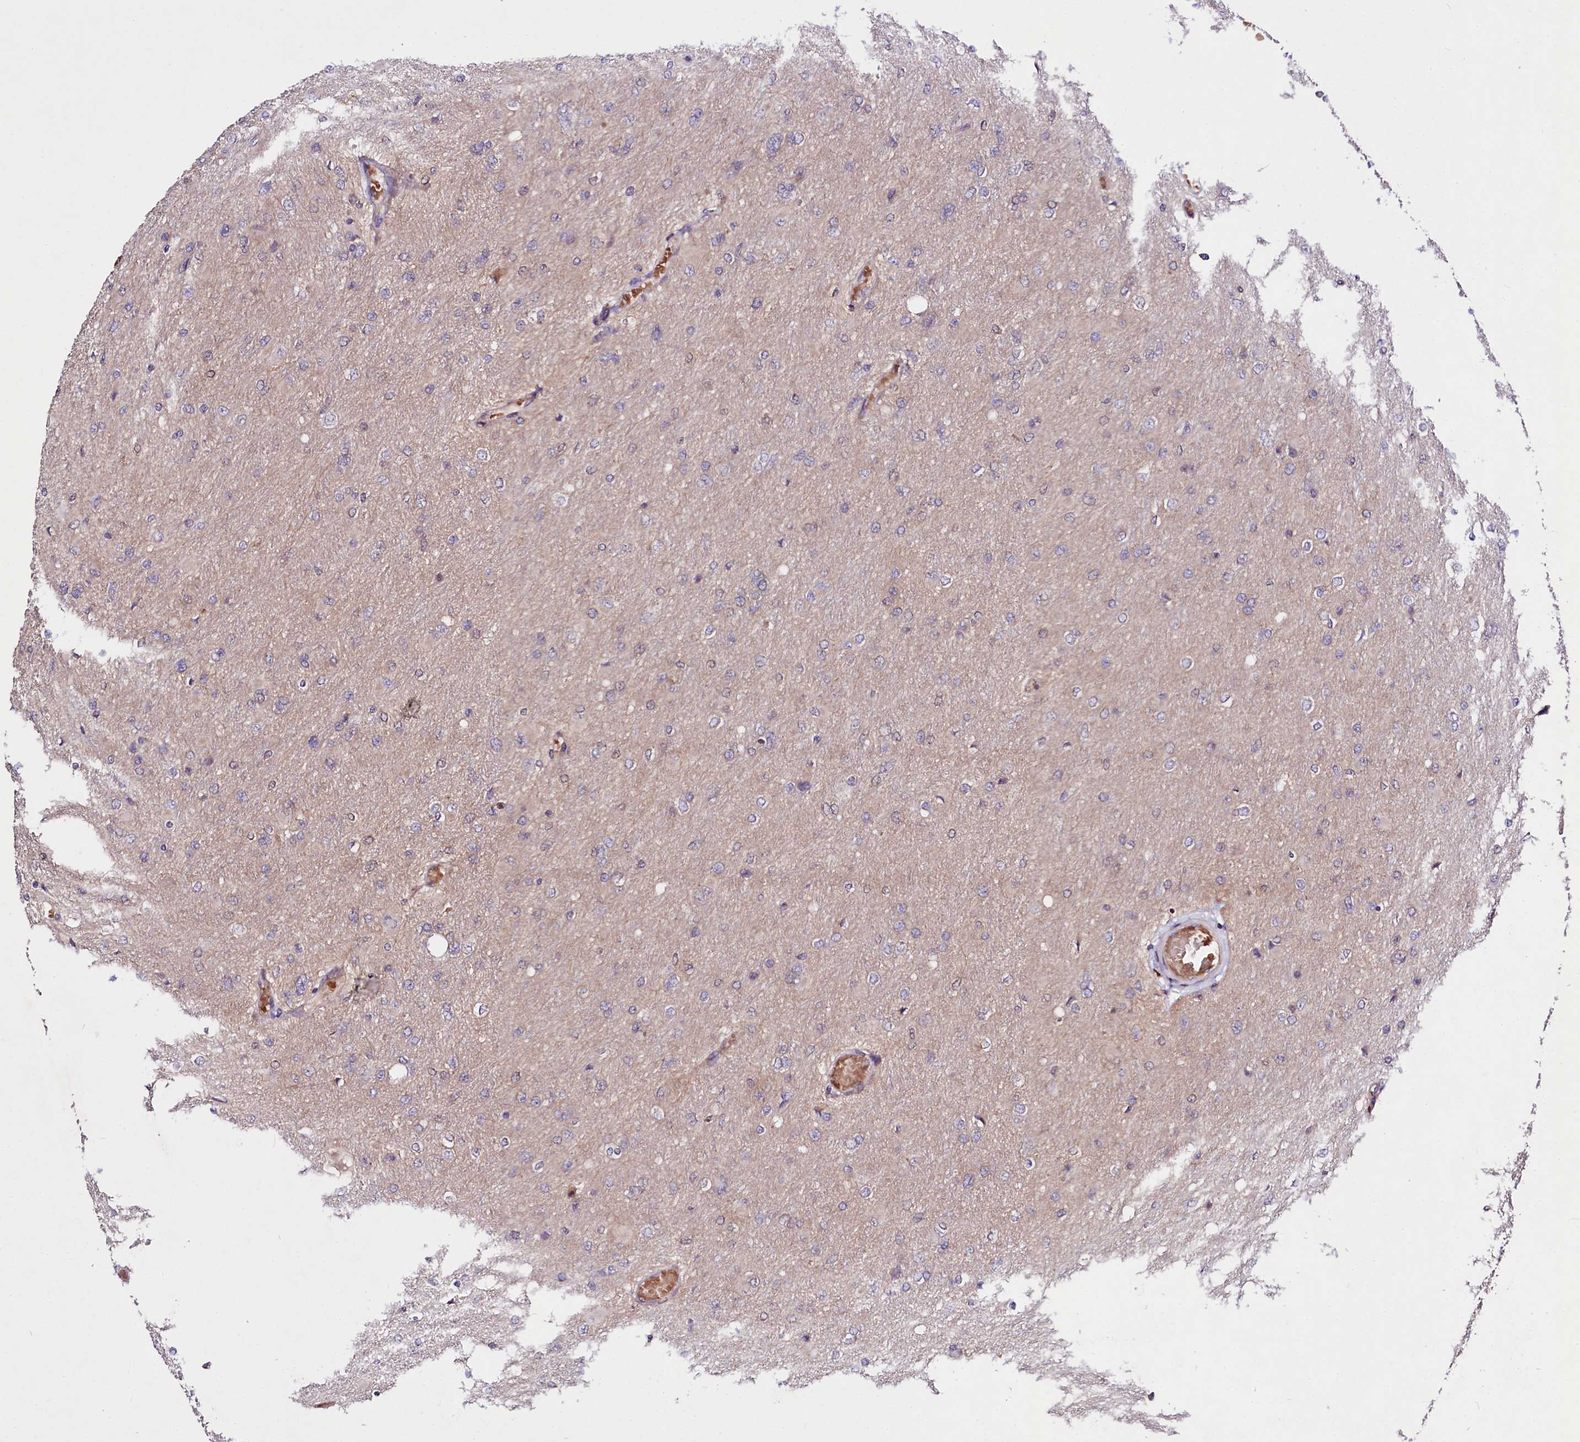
{"staining": {"intensity": "negative", "quantity": "none", "location": "none"}, "tissue": "glioma", "cell_type": "Tumor cells", "image_type": "cancer", "snomed": [{"axis": "morphology", "description": "Glioma, malignant, High grade"}, {"axis": "topography", "description": "Cerebral cortex"}], "caption": "Micrograph shows no significant protein expression in tumor cells of malignant glioma (high-grade).", "gene": "TAFAZZIN", "patient": {"sex": "female", "age": 36}}